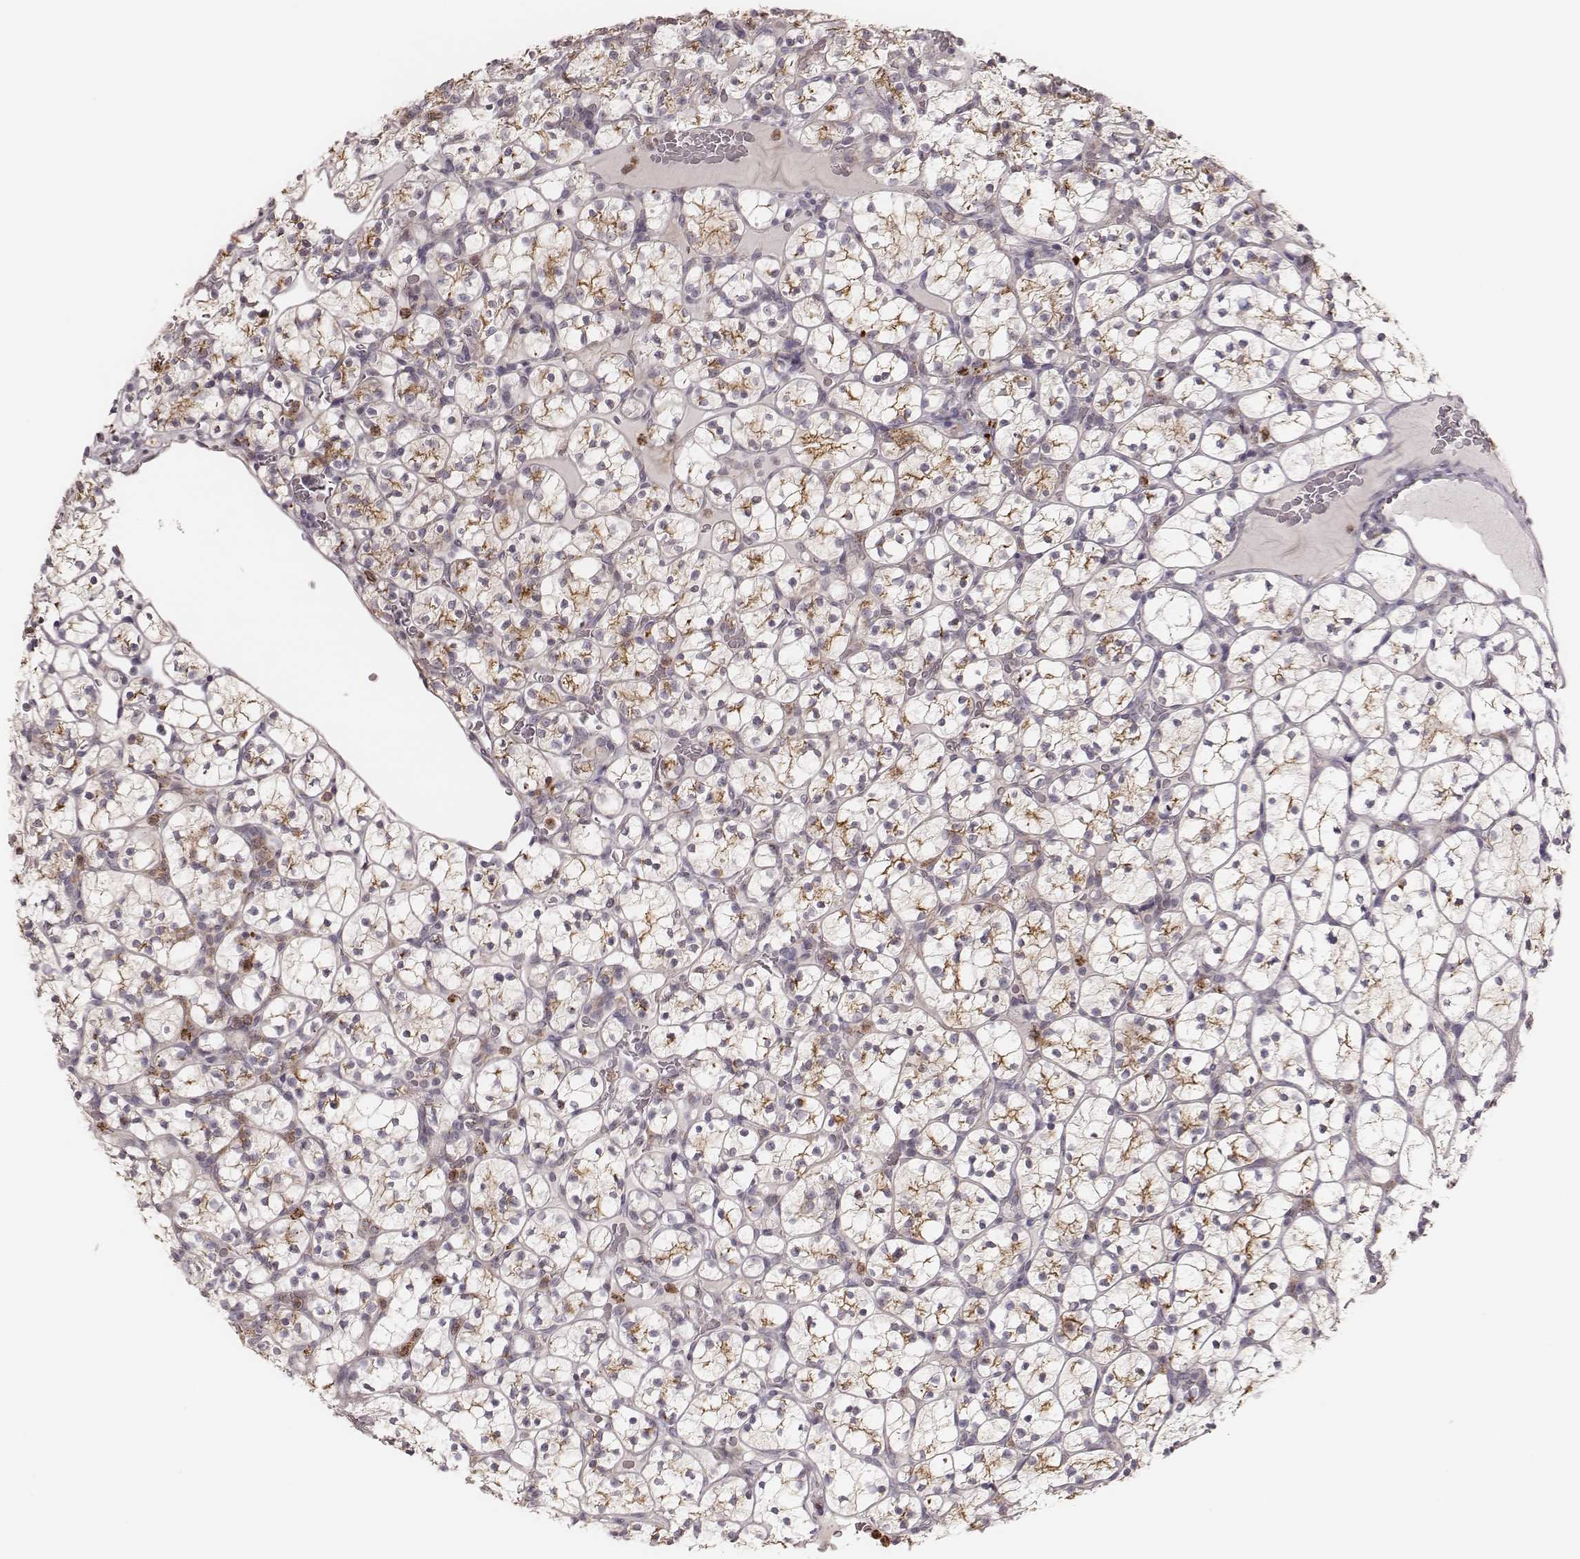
{"staining": {"intensity": "moderate", "quantity": ">75%", "location": "cytoplasmic/membranous"}, "tissue": "renal cancer", "cell_type": "Tumor cells", "image_type": "cancer", "snomed": [{"axis": "morphology", "description": "Adenocarcinoma, NOS"}, {"axis": "topography", "description": "Kidney"}], "caption": "Adenocarcinoma (renal) stained with DAB immunohistochemistry (IHC) exhibits medium levels of moderate cytoplasmic/membranous expression in about >75% of tumor cells.", "gene": "ABCA7", "patient": {"sex": "female", "age": 89}}